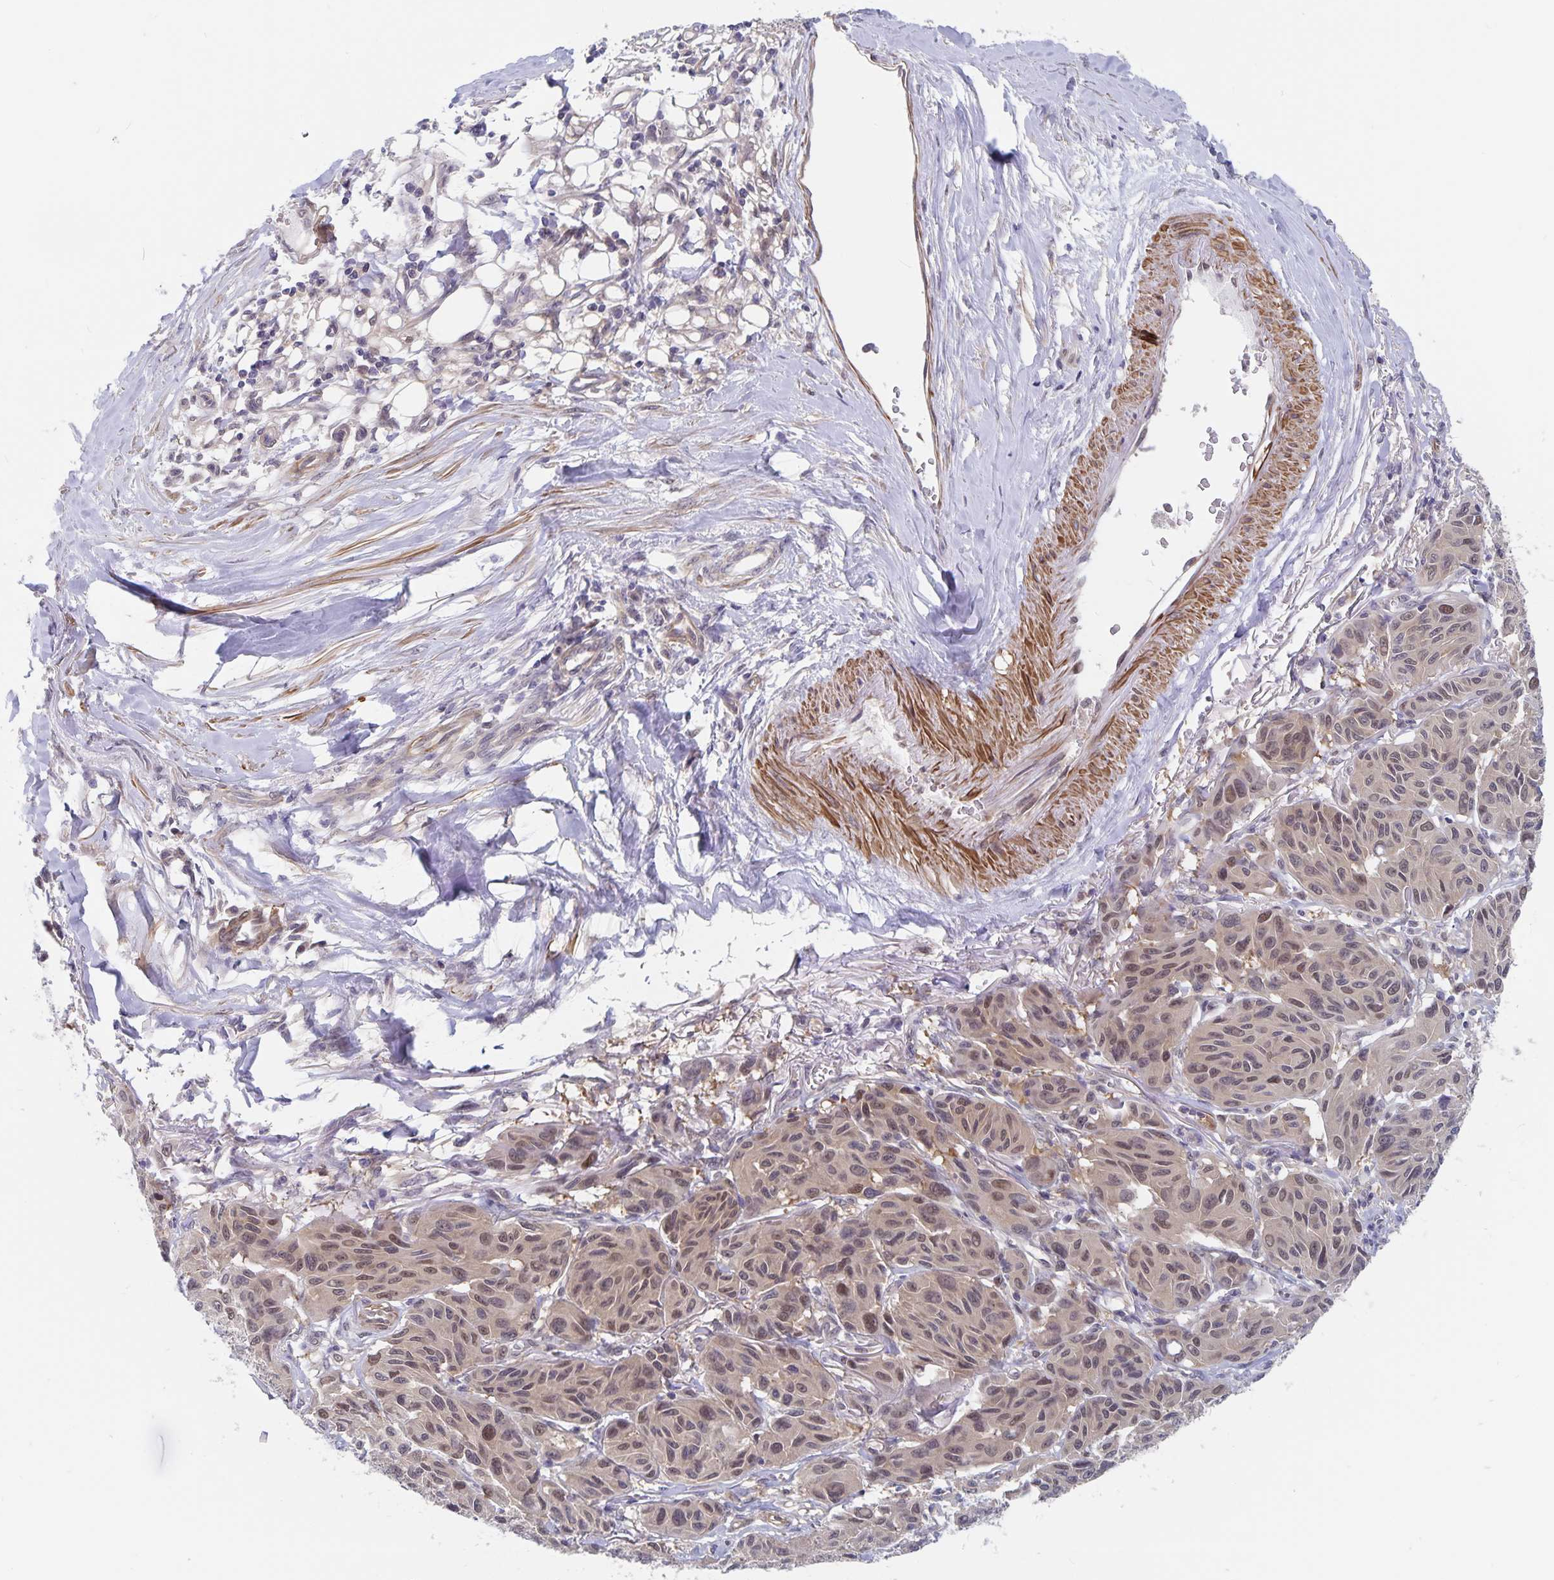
{"staining": {"intensity": "weak", "quantity": "25%-75%", "location": "nuclear"}, "tissue": "melanoma", "cell_type": "Tumor cells", "image_type": "cancer", "snomed": [{"axis": "morphology", "description": "Malignant melanoma, NOS"}, {"axis": "topography", "description": "Skin"}], "caption": "The immunohistochemical stain shows weak nuclear staining in tumor cells of melanoma tissue.", "gene": "BAG6", "patient": {"sex": "female", "age": 66}}